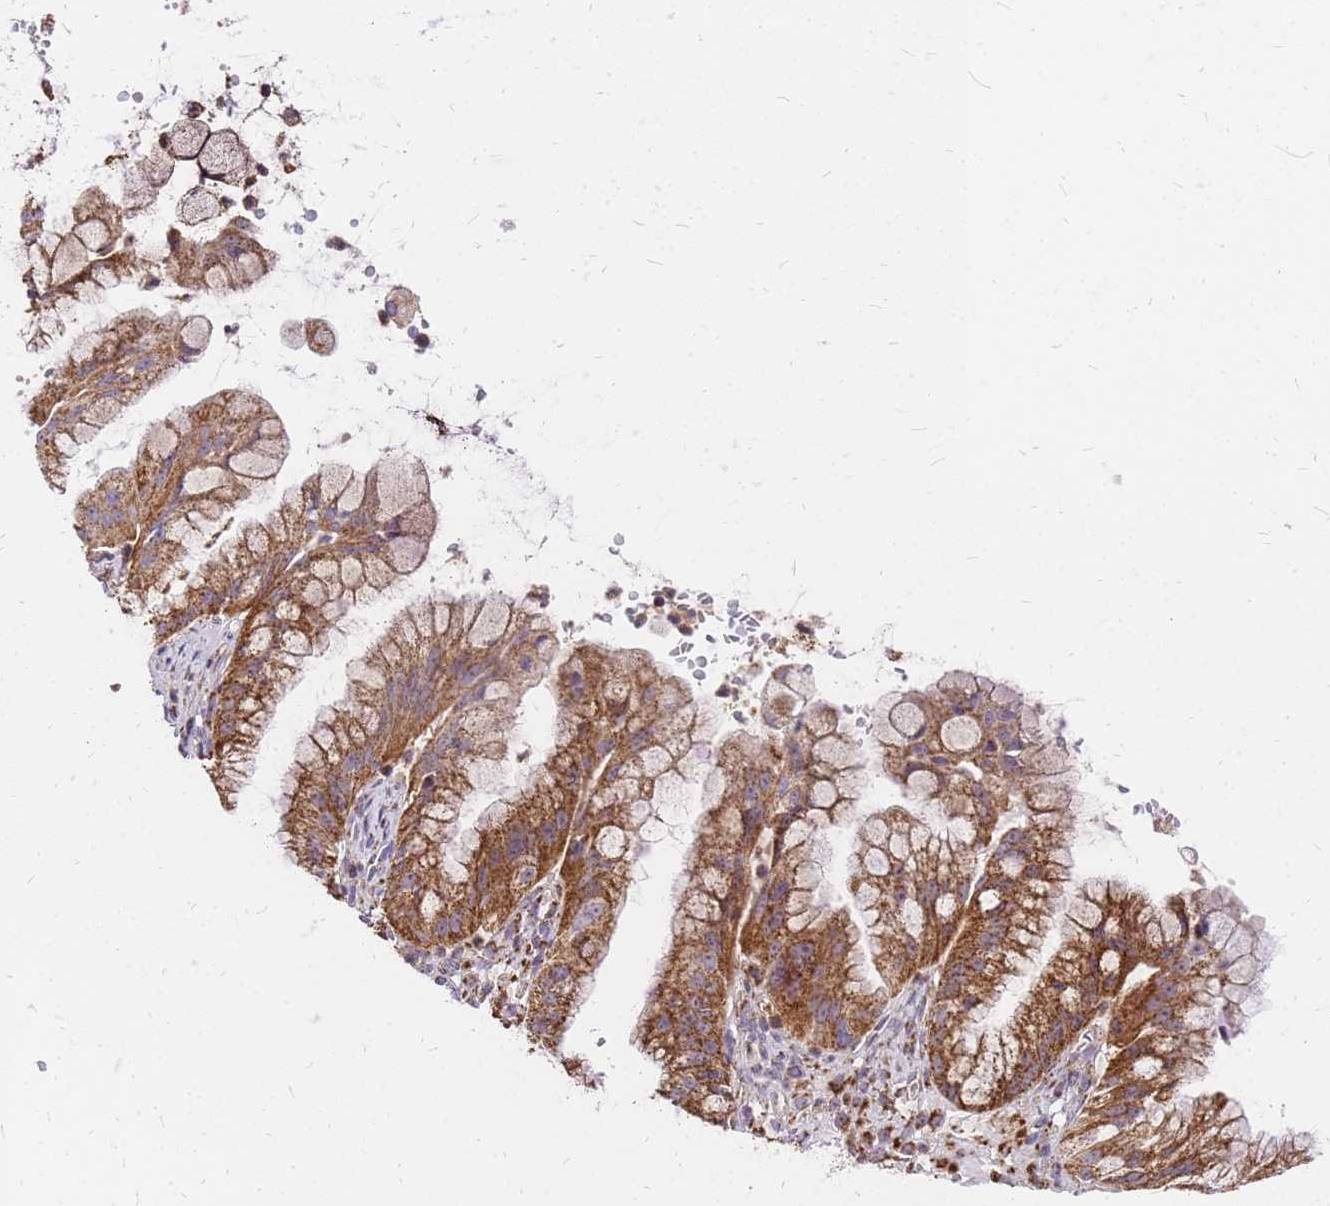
{"staining": {"intensity": "strong", "quantity": ">75%", "location": "cytoplasmic/membranous"}, "tissue": "ovarian cancer", "cell_type": "Tumor cells", "image_type": "cancer", "snomed": [{"axis": "morphology", "description": "Cystadenocarcinoma, mucinous, NOS"}, {"axis": "topography", "description": "Ovary"}], "caption": "Immunohistochemical staining of human mucinous cystadenocarcinoma (ovarian) shows high levels of strong cytoplasmic/membranous protein staining in approximately >75% of tumor cells.", "gene": "MRPS26", "patient": {"sex": "female", "age": 70}}